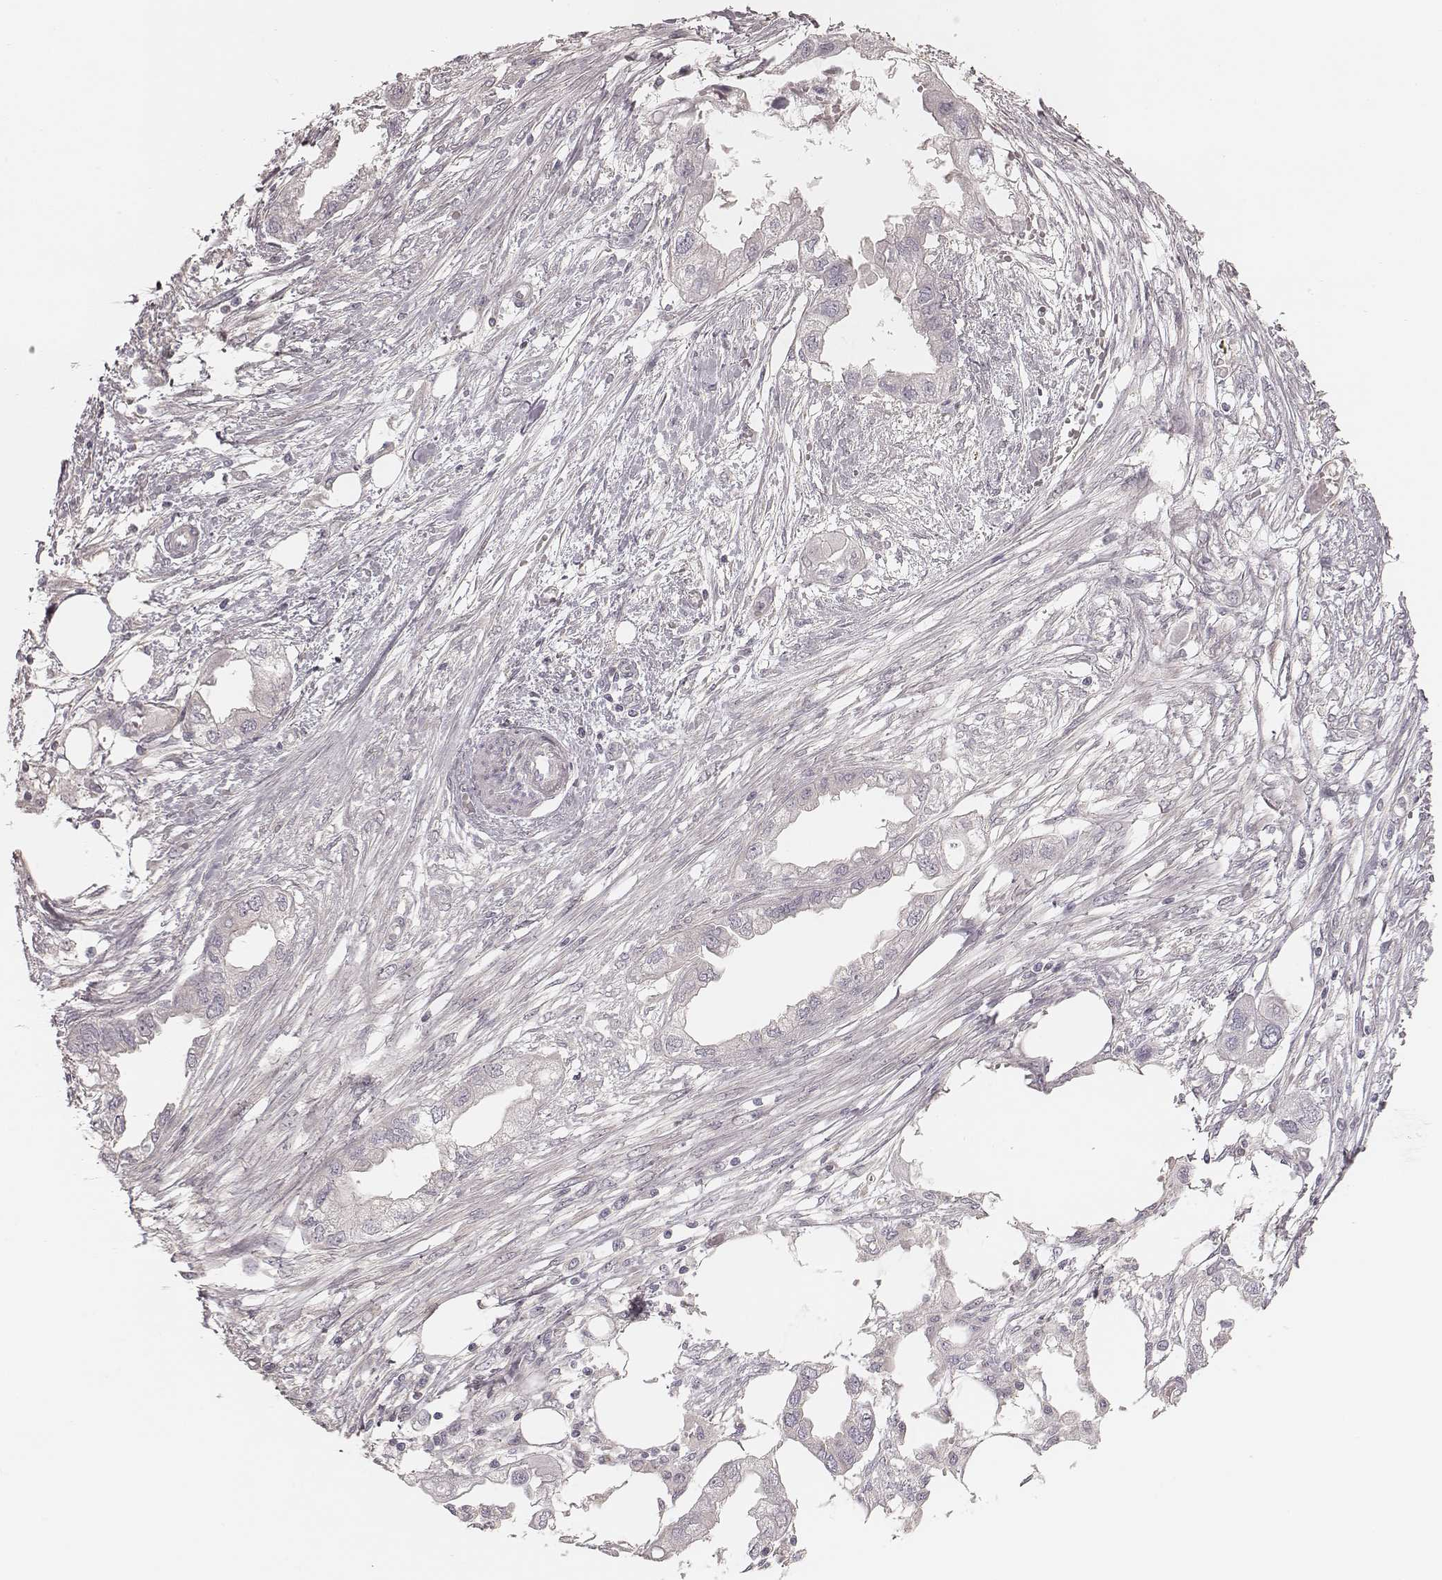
{"staining": {"intensity": "negative", "quantity": "none", "location": "none"}, "tissue": "endometrial cancer", "cell_type": "Tumor cells", "image_type": "cancer", "snomed": [{"axis": "morphology", "description": "Adenocarcinoma, NOS"}, {"axis": "morphology", "description": "Adenocarcinoma, metastatic, NOS"}, {"axis": "topography", "description": "Adipose tissue"}, {"axis": "topography", "description": "Endometrium"}], "caption": "The immunohistochemistry histopathology image has no significant positivity in tumor cells of adenocarcinoma (endometrial) tissue.", "gene": "TDRD5", "patient": {"sex": "female", "age": 67}}